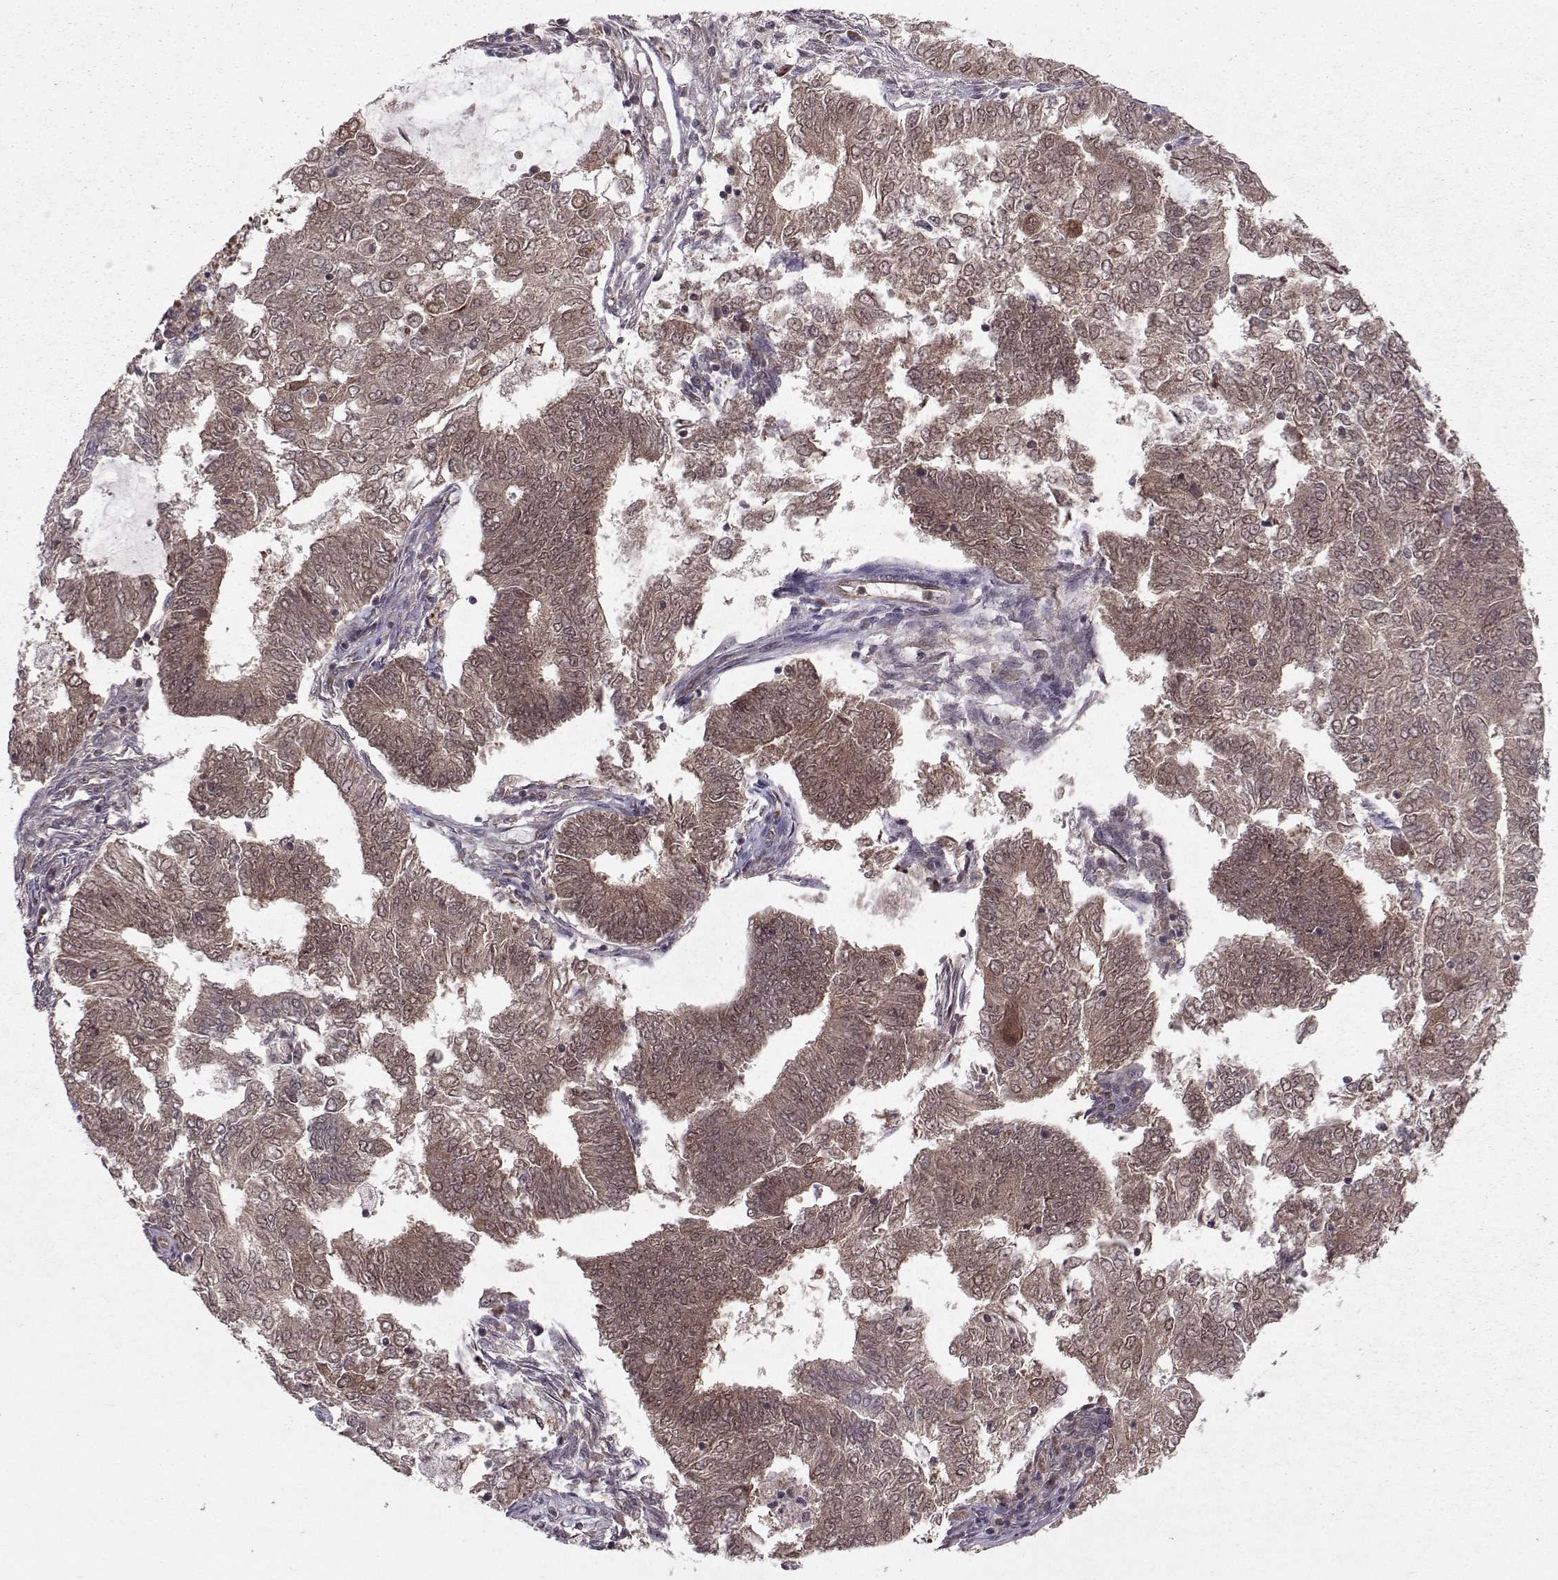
{"staining": {"intensity": "weak", "quantity": "25%-75%", "location": "cytoplasmic/membranous"}, "tissue": "endometrial cancer", "cell_type": "Tumor cells", "image_type": "cancer", "snomed": [{"axis": "morphology", "description": "Adenocarcinoma, NOS"}, {"axis": "topography", "description": "Endometrium"}], "caption": "A high-resolution micrograph shows immunohistochemistry staining of endometrial adenocarcinoma, which shows weak cytoplasmic/membranous positivity in approximately 25%-75% of tumor cells. Ihc stains the protein in brown and the nuclei are stained blue.", "gene": "PPP2R2A", "patient": {"sex": "female", "age": 62}}